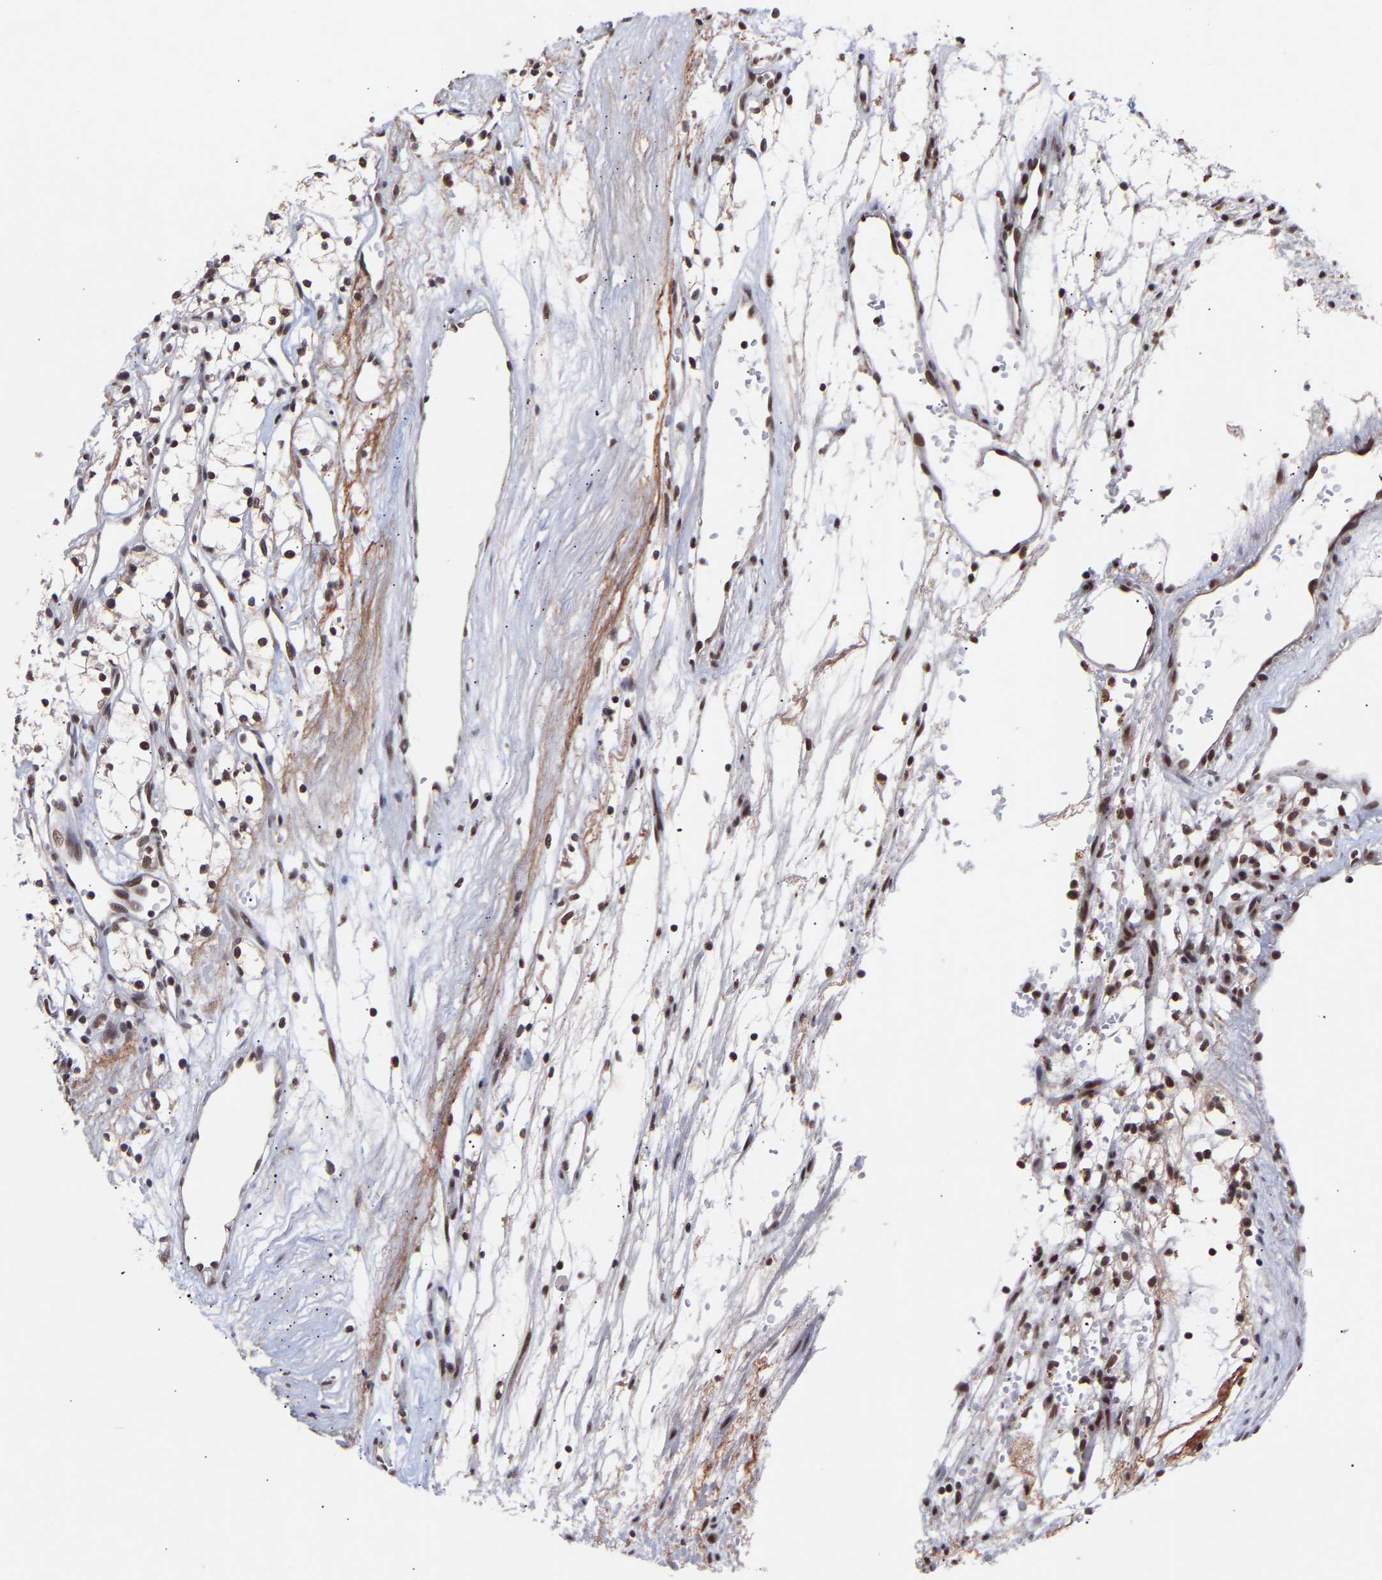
{"staining": {"intensity": "moderate", "quantity": ">75%", "location": "nuclear"}, "tissue": "renal cancer", "cell_type": "Tumor cells", "image_type": "cancer", "snomed": [{"axis": "morphology", "description": "Adenocarcinoma, NOS"}, {"axis": "topography", "description": "Kidney"}], "caption": "Moderate nuclear protein staining is present in about >75% of tumor cells in renal adenocarcinoma.", "gene": "RBM15", "patient": {"sex": "male", "age": 59}}